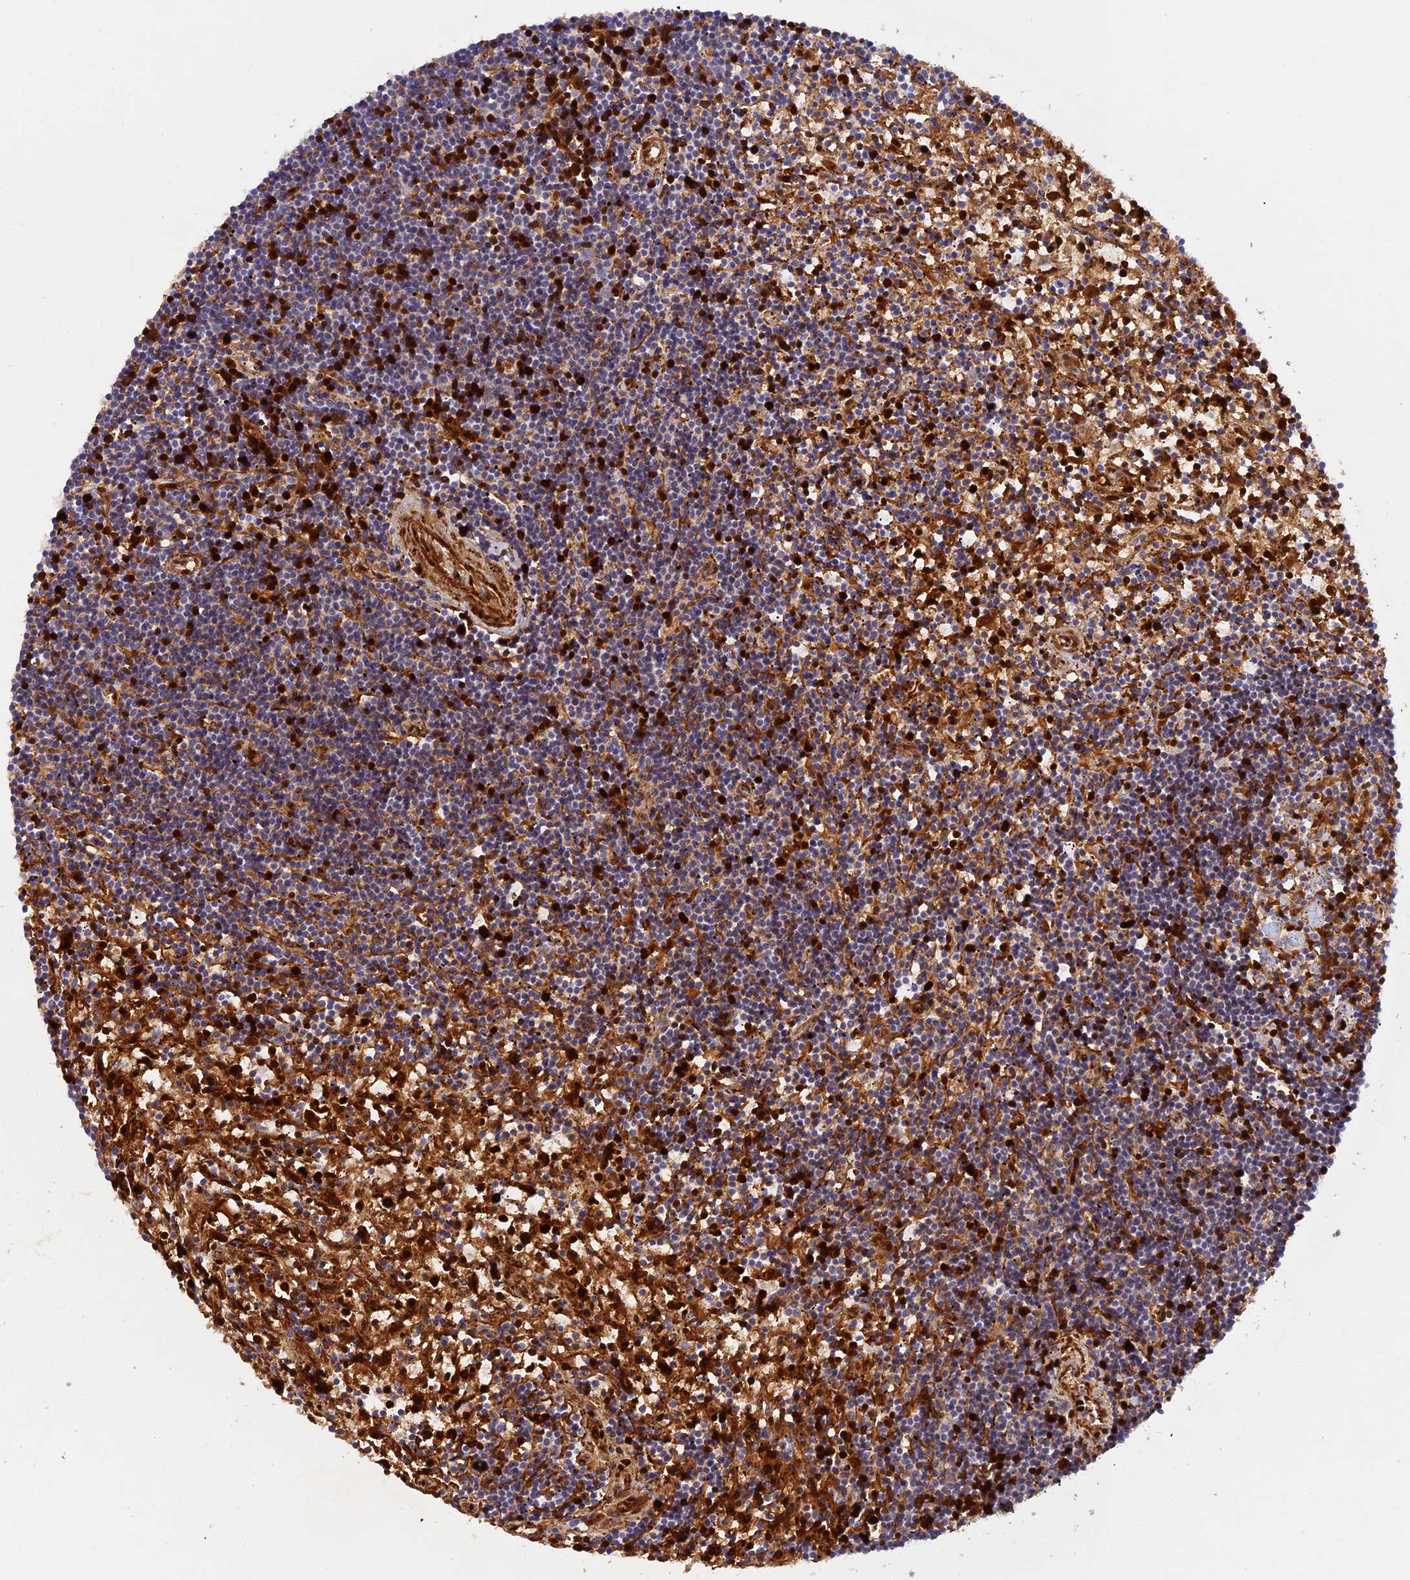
{"staining": {"intensity": "weak", "quantity": ">75%", "location": "cytoplasmic/membranous"}, "tissue": "lymphoma", "cell_type": "Tumor cells", "image_type": "cancer", "snomed": [{"axis": "morphology", "description": "Malignant lymphoma, non-Hodgkin's type, Low grade"}, {"axis": "topography", "description": "Spleen"}], "caption": "High-power microscopy captured an immunohistochemistry image of low-grade malignant lymphoma, non-Hodgkin's type, revealing weak cytoplasmic/membranous staining in approximately >75% of tumor cells.", "gene": "WDFY4", "patient": {"sex": "male", "age": 76}}